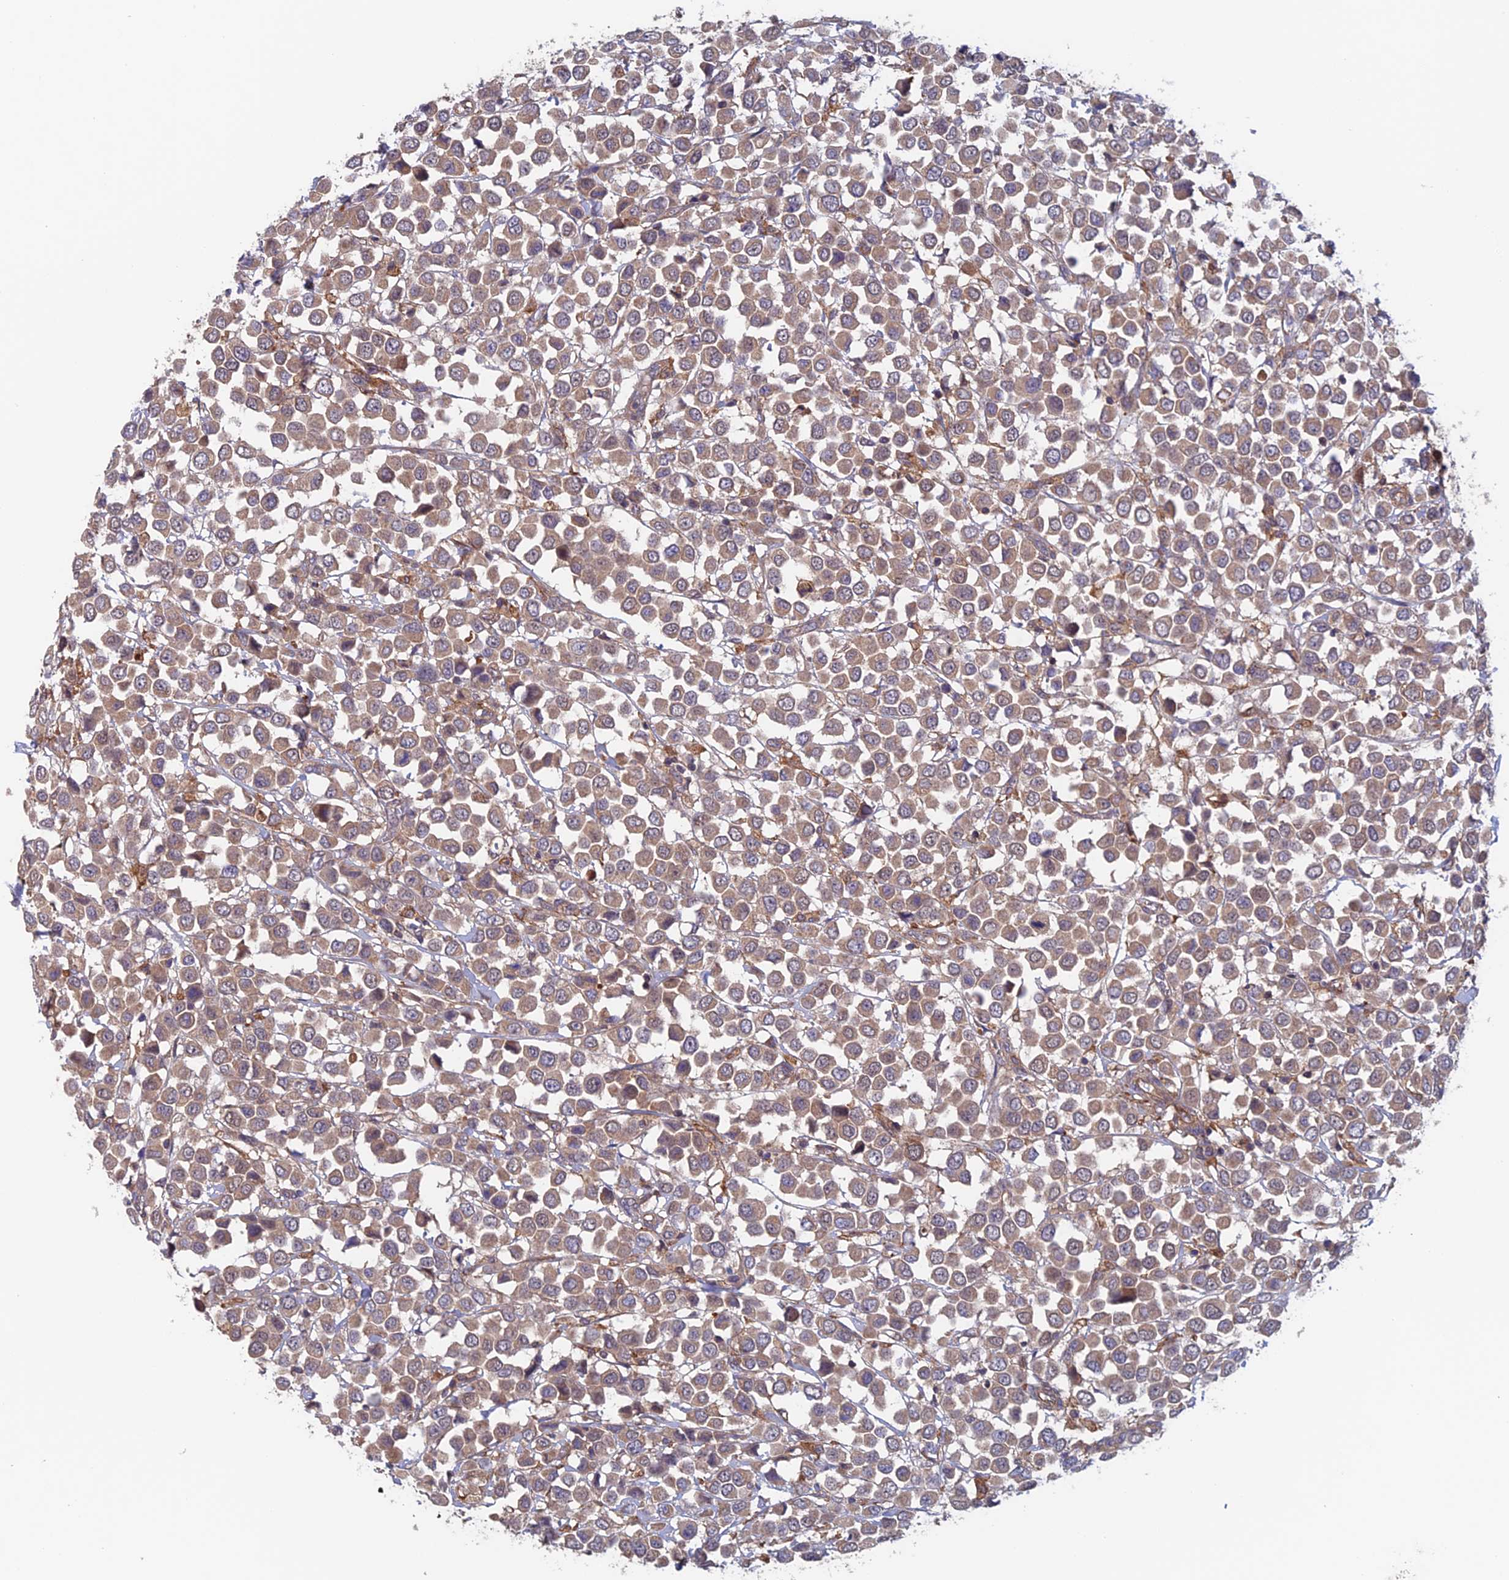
{"staining": {"intensity": "moderate", "quantity": ">75%", "location": "cytoplasmic/membranous"}, "tissue": "breast cancer", "cell_type": "Tumor cells", "image_type": "cancer", "snomed": [{"axis": "morphology", "description": "Duct carcinoma"}, {"axis": "topography", "description": "Breast"}], "caption": "High-power microscopy captured an IHC histopathology image of breast cancer, revealing moderate cytoplasmic/membranous expression in about >75% of tumor cells.", "gene": "NUDT16L1", "patient": {"sex": "female", "age": 61}}